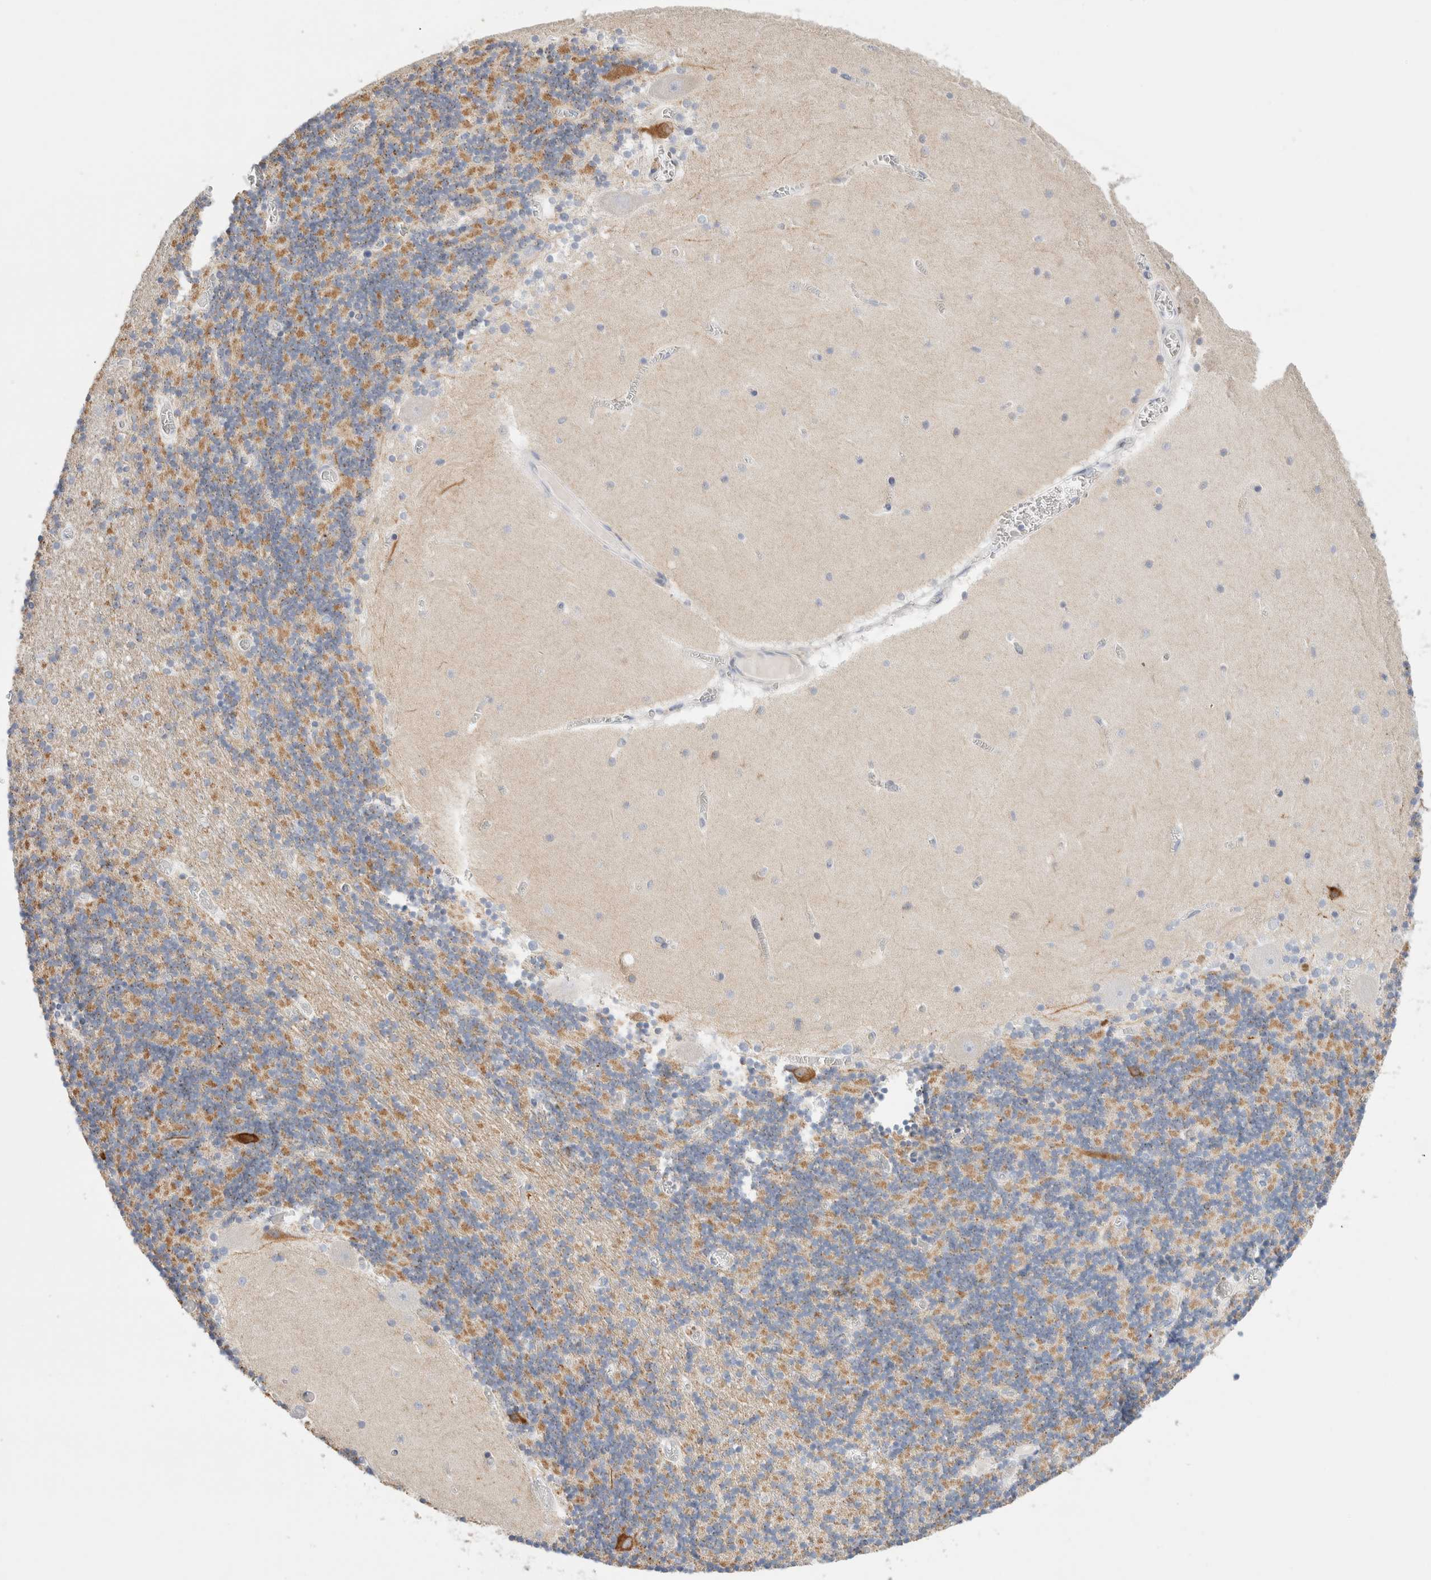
{"staining": {"intensity": "moderate", "quantity": ">75%", "location": "cytoplasmic/membranous"}, "tissue": "cerebellum", "cell_type": "Cells in granular layer", "image_type": "normal", "snomed": [{"axis": "morphology", "description": "Normal tissue, NOS"}, {"axis": "topography", "description": "Cerebellum"}], "caption": "A brown stain labels moderate cytoplasmic/membranous expression of a protein in cells in granular layer of benign human cerebellum. (IHC, brightfield microscopy, high magnification).", "gene": "GADD45G", "patient": {"sex": "female", "age": 28}}